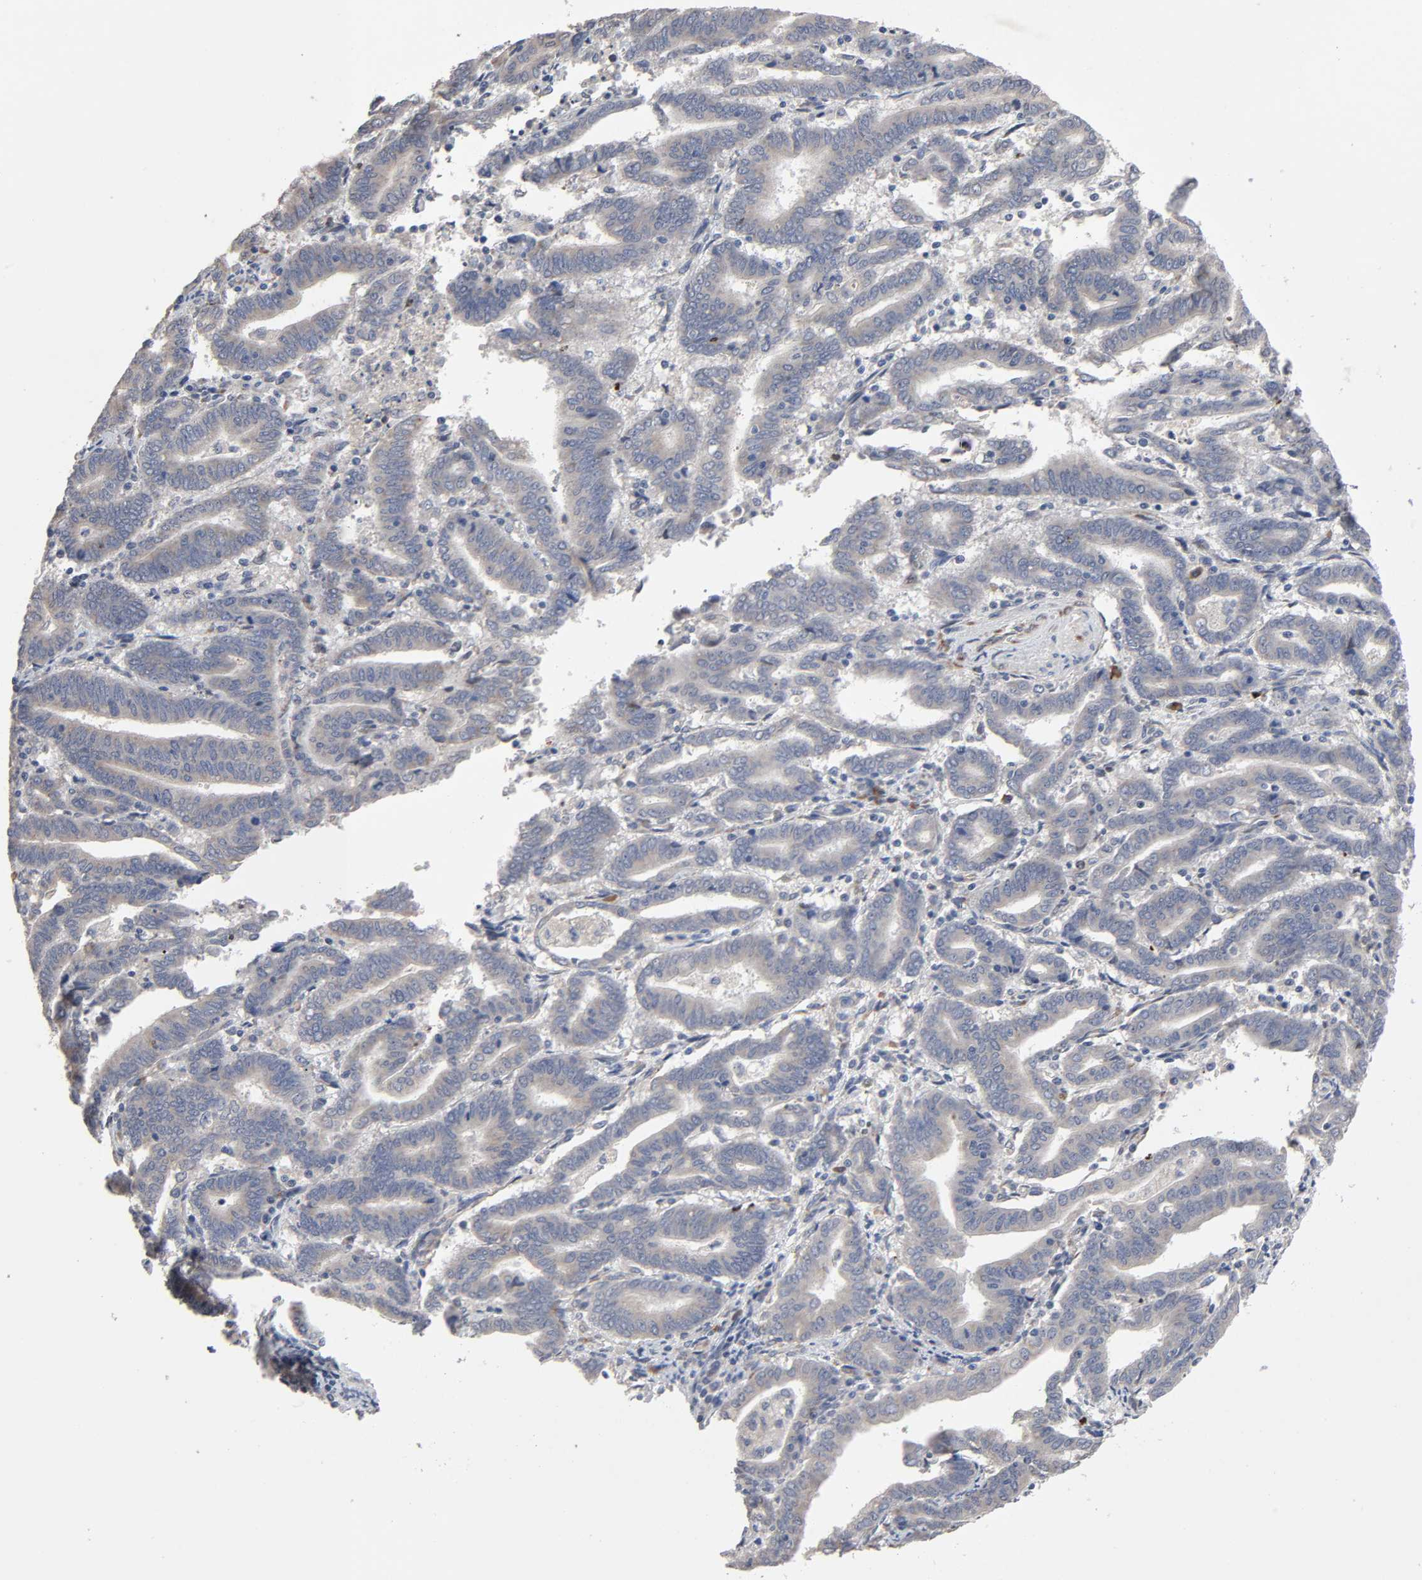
{"staining": {"intensity": "negative", "quantity": "none", "location": "none"}, "tissue": "endometrial cancer", "cell_type": "Tumor cells", "image_type": "cancer", "snomed": [{"axis": "morphology", "description": "Adenocarcinoma, NOS"}, {"axis": "topography", "description": "Uterus"}], "caption": "High power microscopy micrograph of an immunohistochemistry photomicrograph of endometrial cancer, revealing no significant expression in tumor cells.", "gene": "HDLBP", "patient": {"sex": "female", "age": 83}}